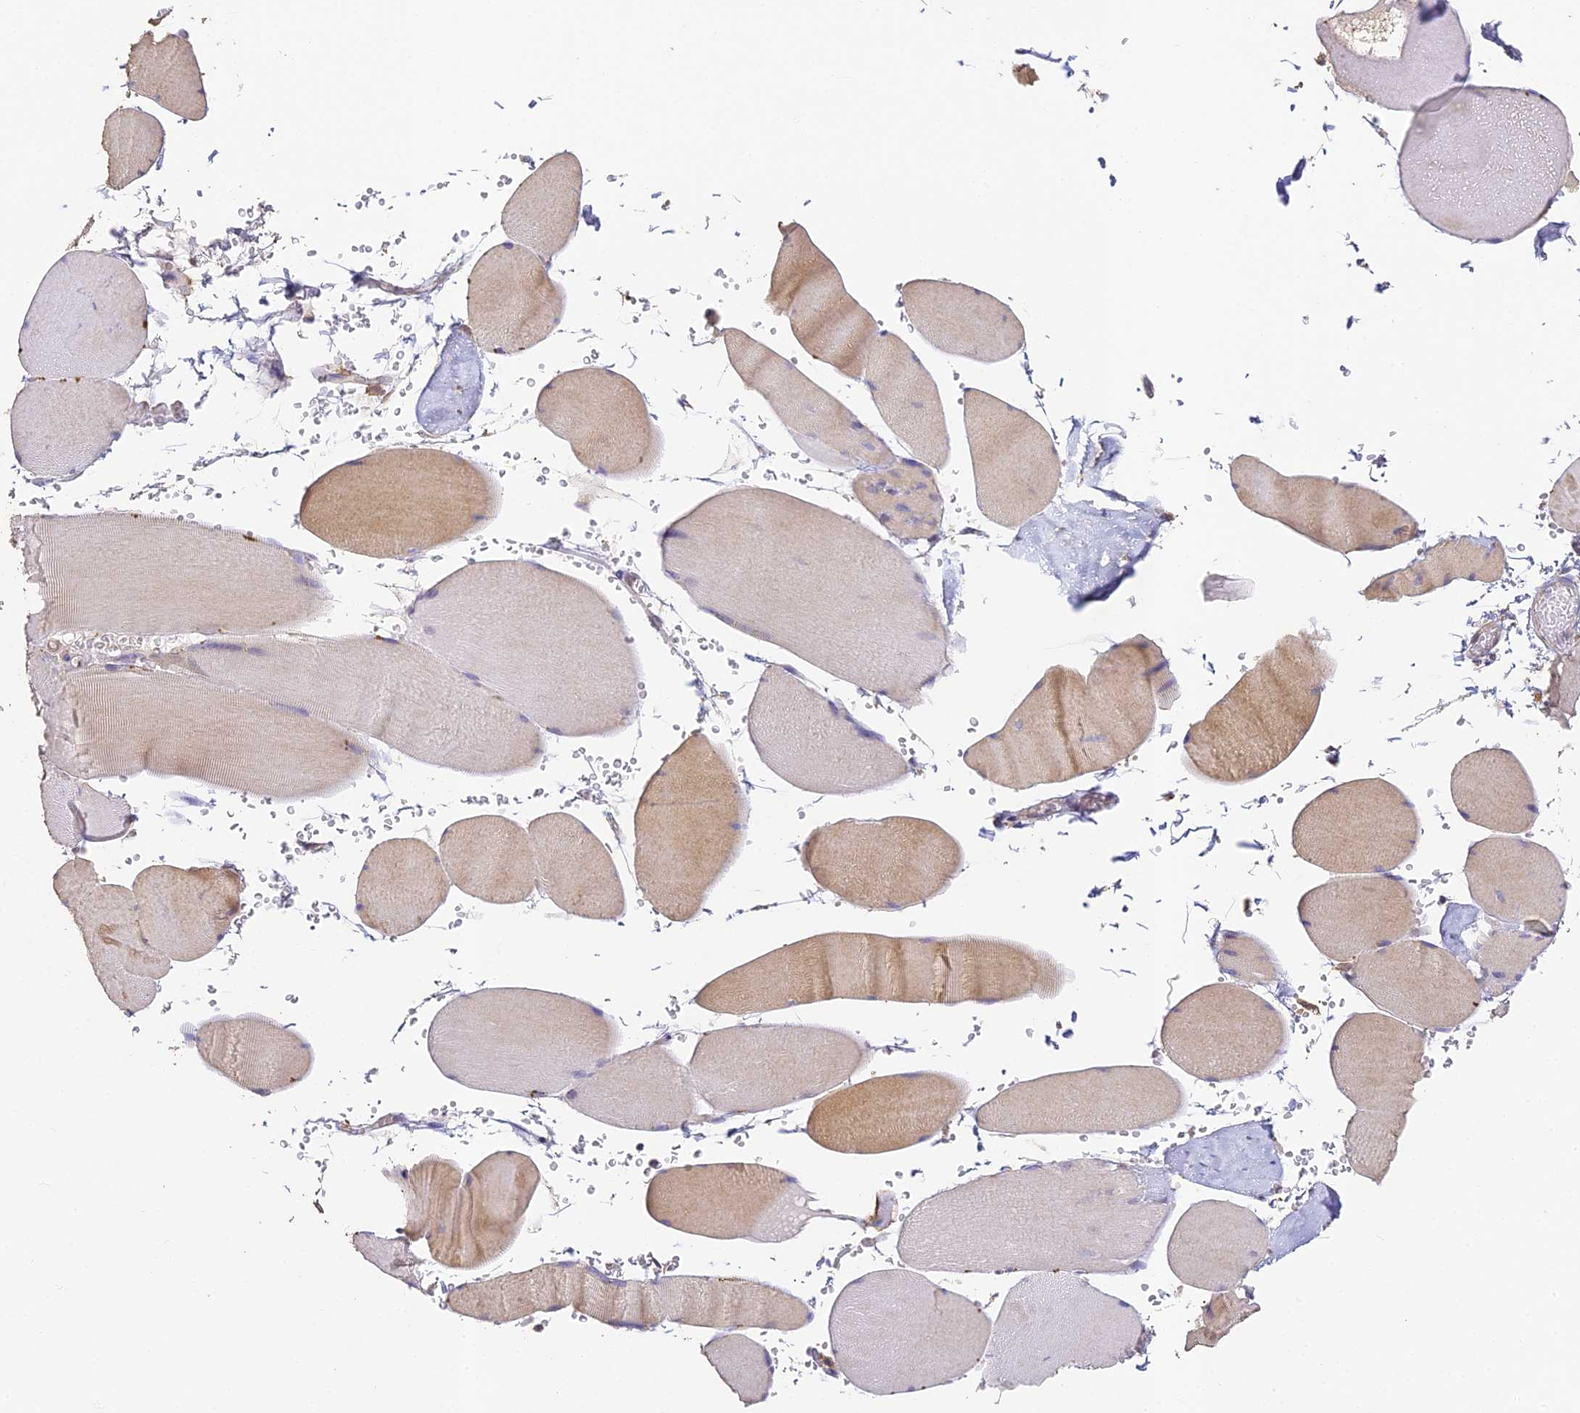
{"staining": {"intensity": "moderate", "quantity": "25%-75%", "location": "cytoplasmic/membranous"}, "tissue": "skeletal muscle", "cell_type": "Myocytes", "image_type": "normal", "snomed": [{"axis": "morphology", "description": "Normal tissue, NOS"}, {"axis": "topography", "description": "Skeletal muscle"}, {"axis": "topography", "description": "Head-Neck"}], "caption": "Skeletal muscle stained with DAB (3,3'-diaminobenzidine) immunohistochemistry reveals medium levels of moderate cytoplasmic/membranous expression in approximately 25%-75% of myocytes.", "gene": "YAE1", "patient": {"sex": "male", "age": 66}}